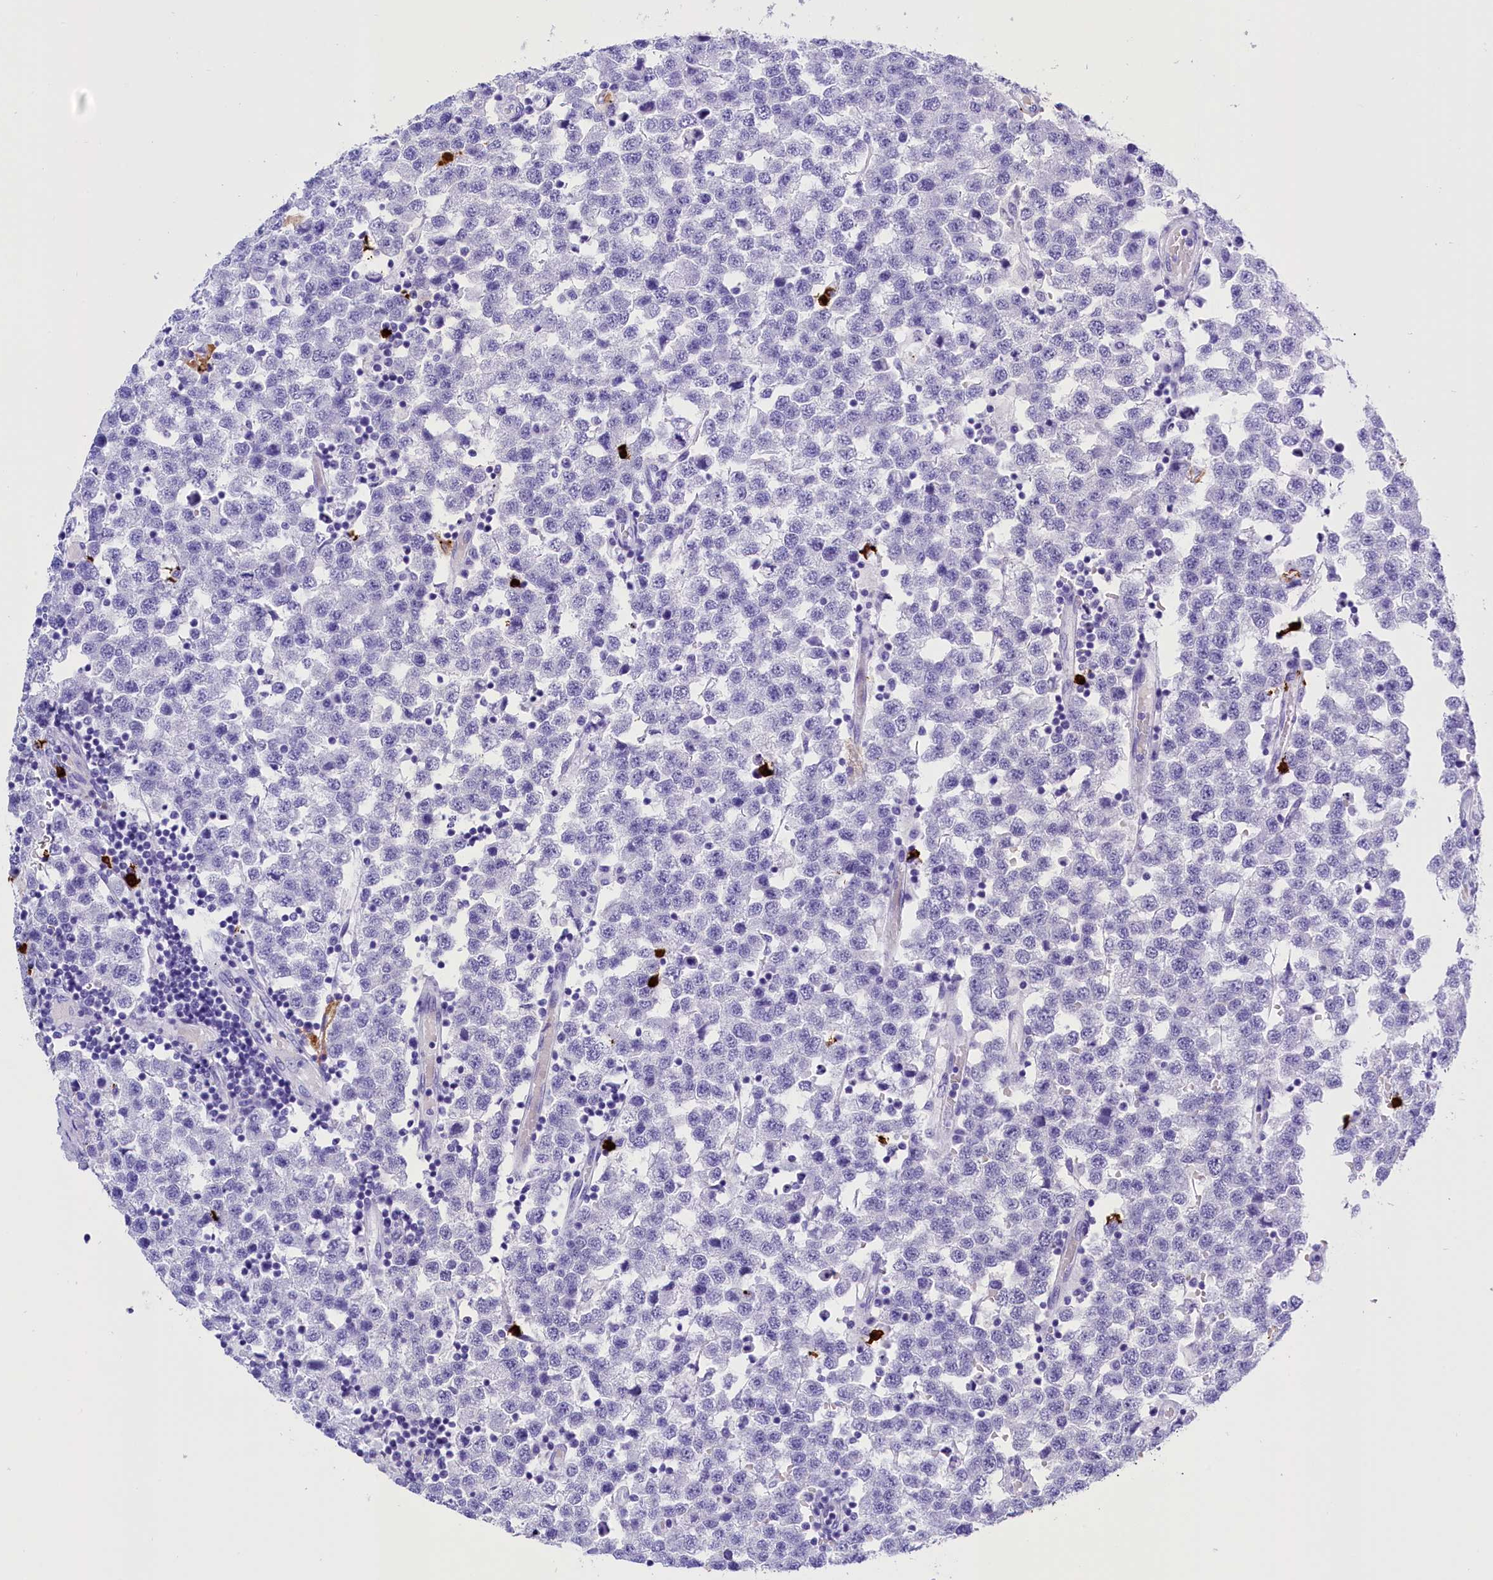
{"staining": {"intensity": "negative", "quantity": "none", "location": "none"}, "tissue": "testis cancer", "cell_type": "Tumor cells", "image_type": "cancer", "snomed": [{"axis": "morphology", "description": "Seminoma, NOS"}, {"axis": "topography", "description": "Testis"}], "caption": "IHC histopathology image of human testis cancer stained for a protein (brown), which reveals no expression in tumor cells.", "gene": "CLC", "patient": {"sex": "male", "age": 34}}